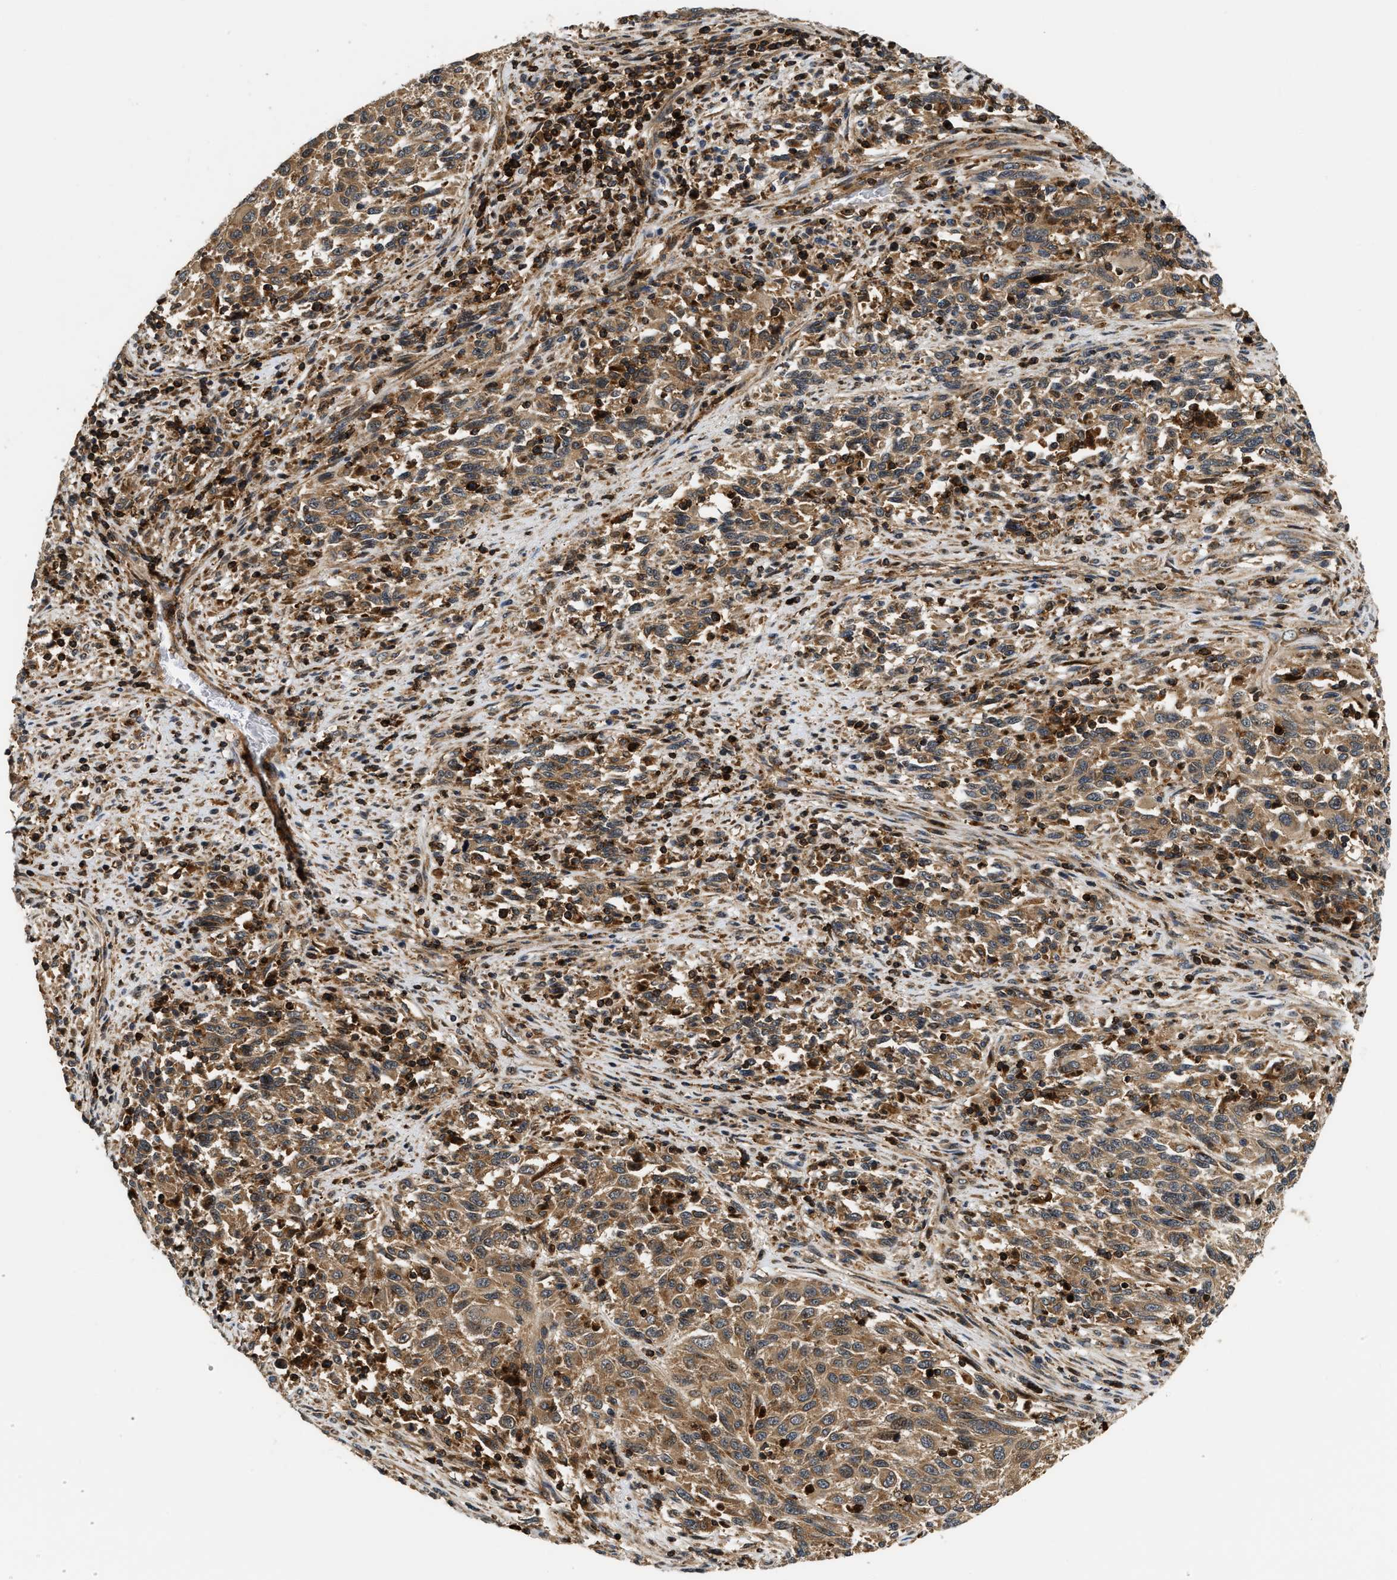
{"staining": {"intensity": "moderate", "quantity": ">75%", "location": "cytoplasmic/membranous"}, "tissue": "melanoma", "cell_type": "Tumor cells", "image_type": "cancer", "snomed": [{"axis": "morphology", "description": "Malignant melanoma, Metastatic site"}, {"axis": "topography", "description": "Lymph node"}], "caption": "Moderate cytoplasmic/membranous staining for a protein is seen in about >75% of tumor cells of malignant melanoma (metastatic site) using IHC.", "gene": "SNX5", "patient": {"sex": "male", "age": 61}}